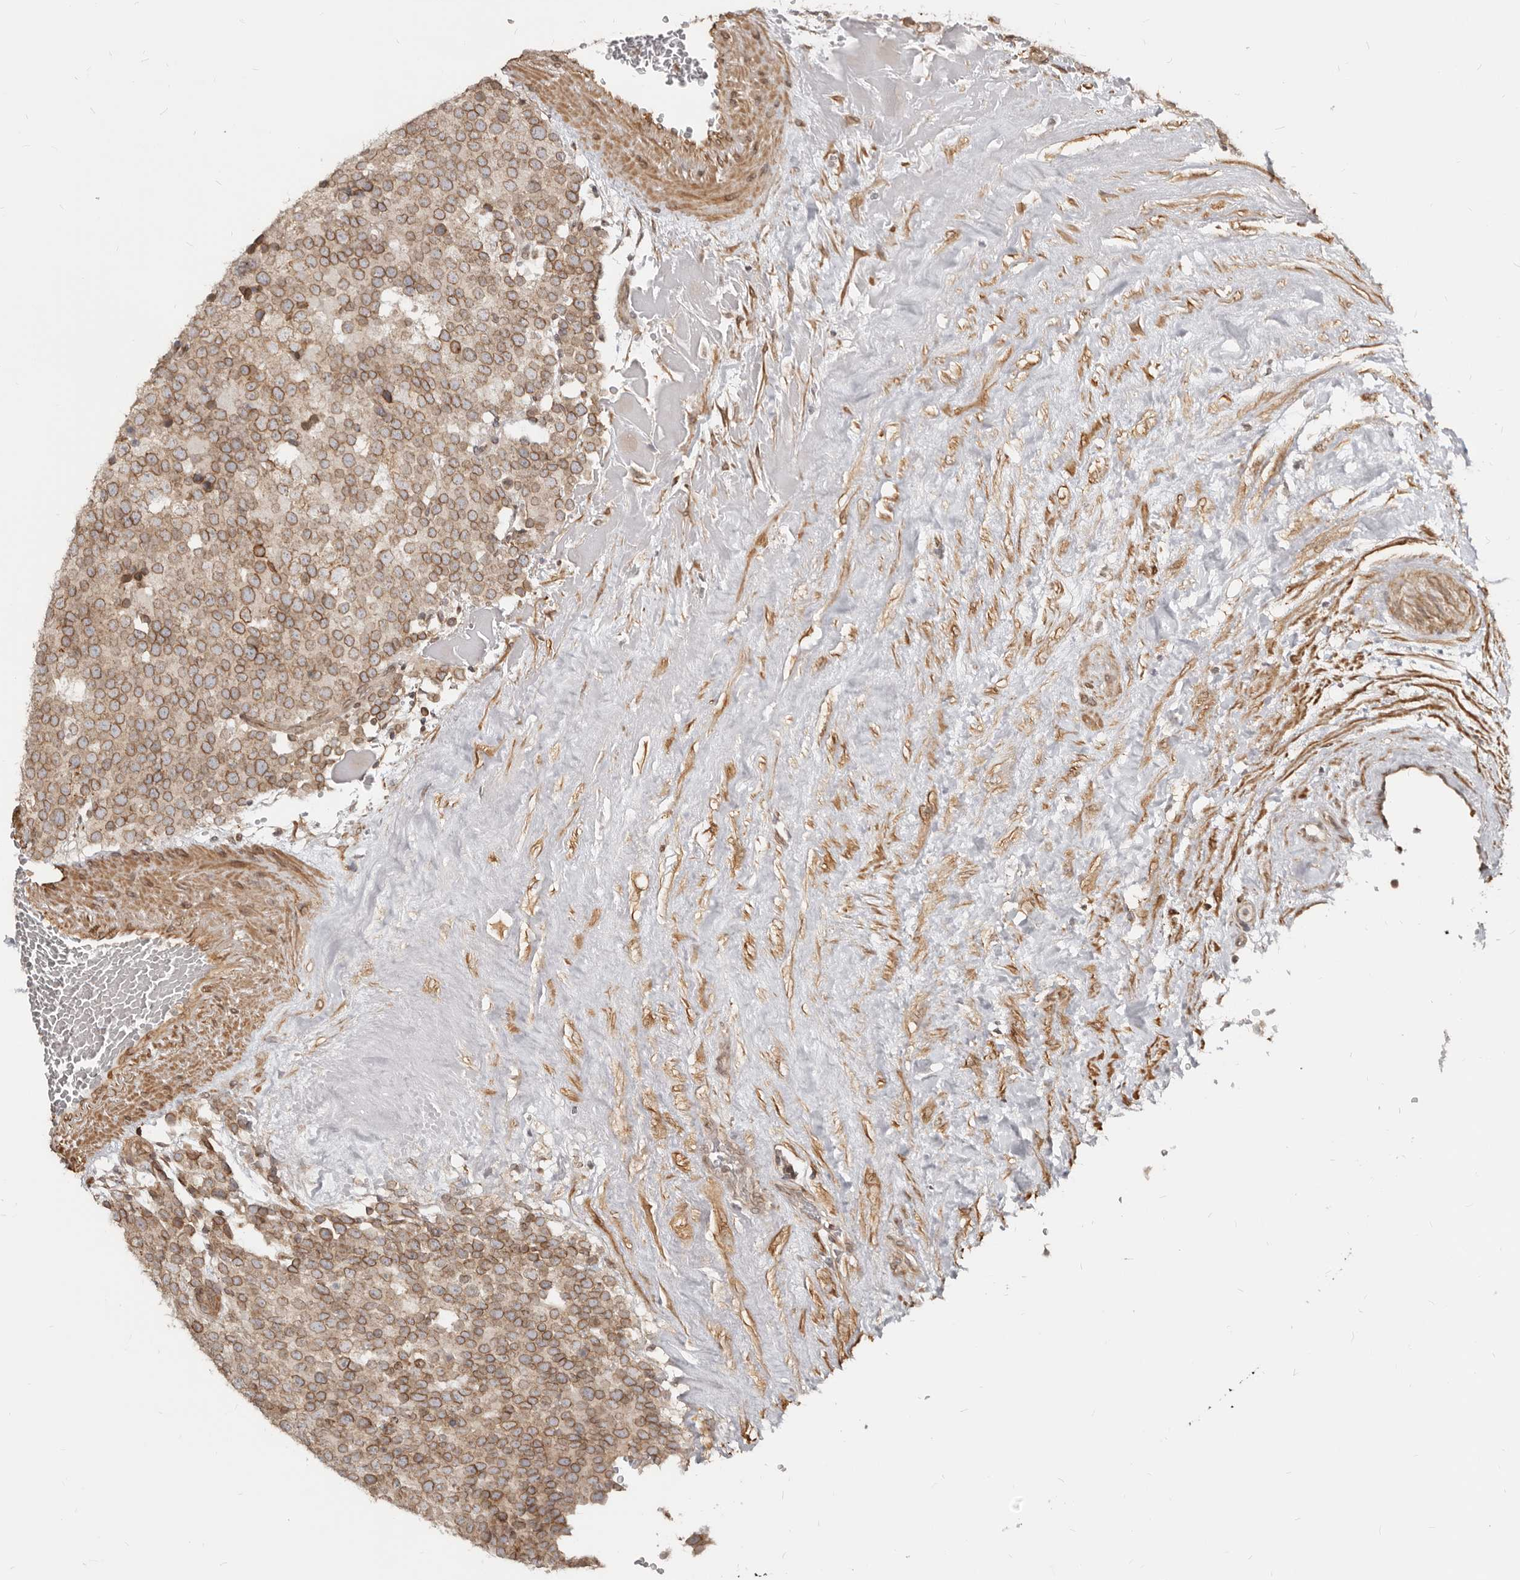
{"staining": {"intensity": "moderate", "quantity": ">75%", "location": "cytoplasmic/membranous,nuclear"}, "tissue": "testis cancer", "cell_type": "Tumor cells", "image_type": "cancer", "snomed": [{"axis": "morphology", "description": "Seminoma, NOS"}, {"axis": "topography", "description": "Testis"}], "caption": "Testis cancer (seminoma) tissue displays moderate cytoplasmic/membranous and nuclear expression in about >75% of tumor cells", "gene": "NUP153", "patient": {"sex": "male", "age": 71}}